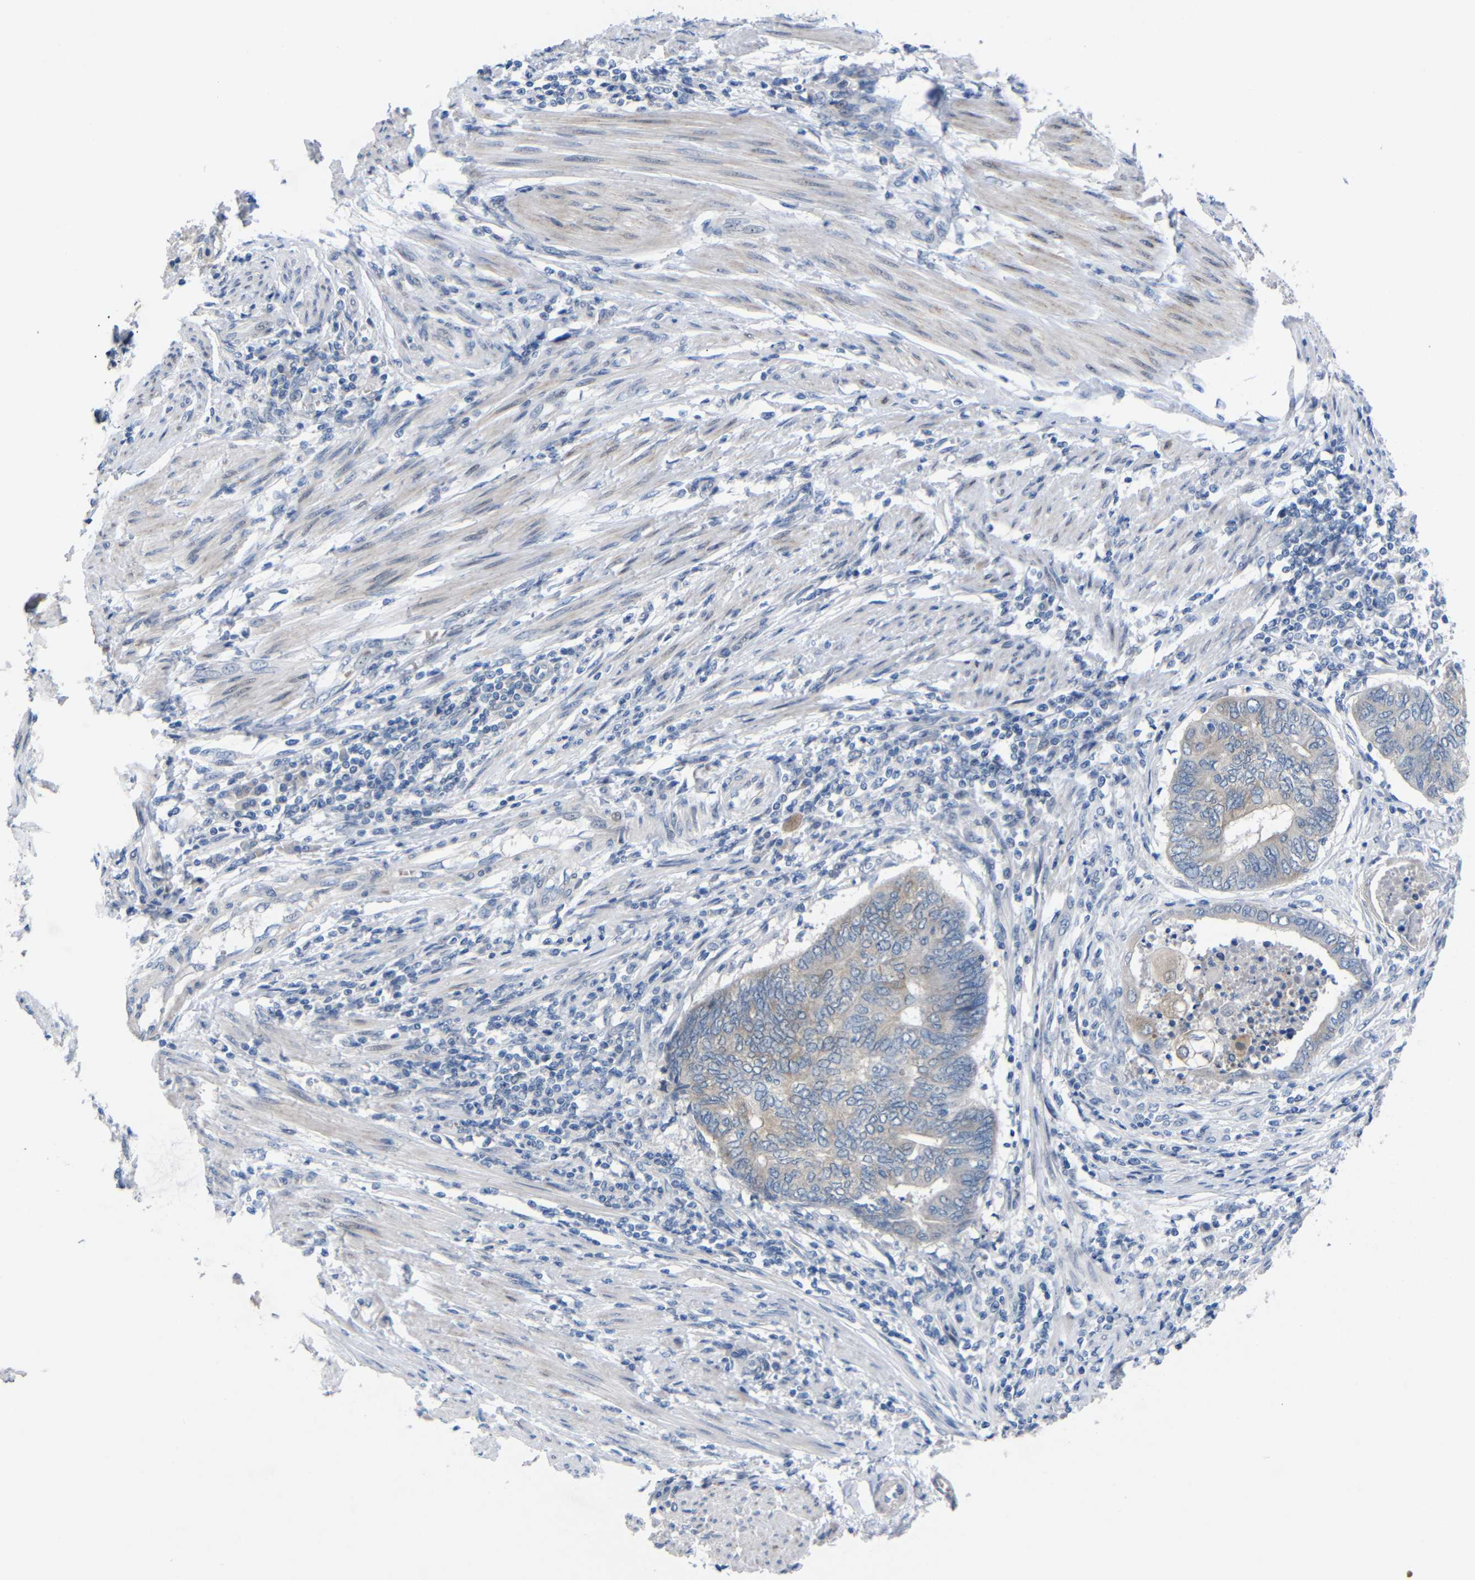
{"staining": {"intensity": "weak", "quantity": "25%-75%", "location": "cytoplasmic/membranous"}, "tissue": "endometrial cancer", "cell_type": "Tumor cells", "image_type": "cancer", "snomed": [{"axis": "morphology", "description": "Adenocarcinoma, NOS"}, {"axis": "topography", "description": "Uterus"}, {"axis": "topography", "description": "Endometrium"}], "caption": "This micrograph shows endometrial adenocarcinoma stained with immunohistochemistry (IHC) to label a protein in brown. The cytoplasmic/membranous of tumor cells show weak positivity for the protein. Nuclei are counter-stained blue.", "gene": "CMTM1", "patient": {"sex": "female", "age": 70}}